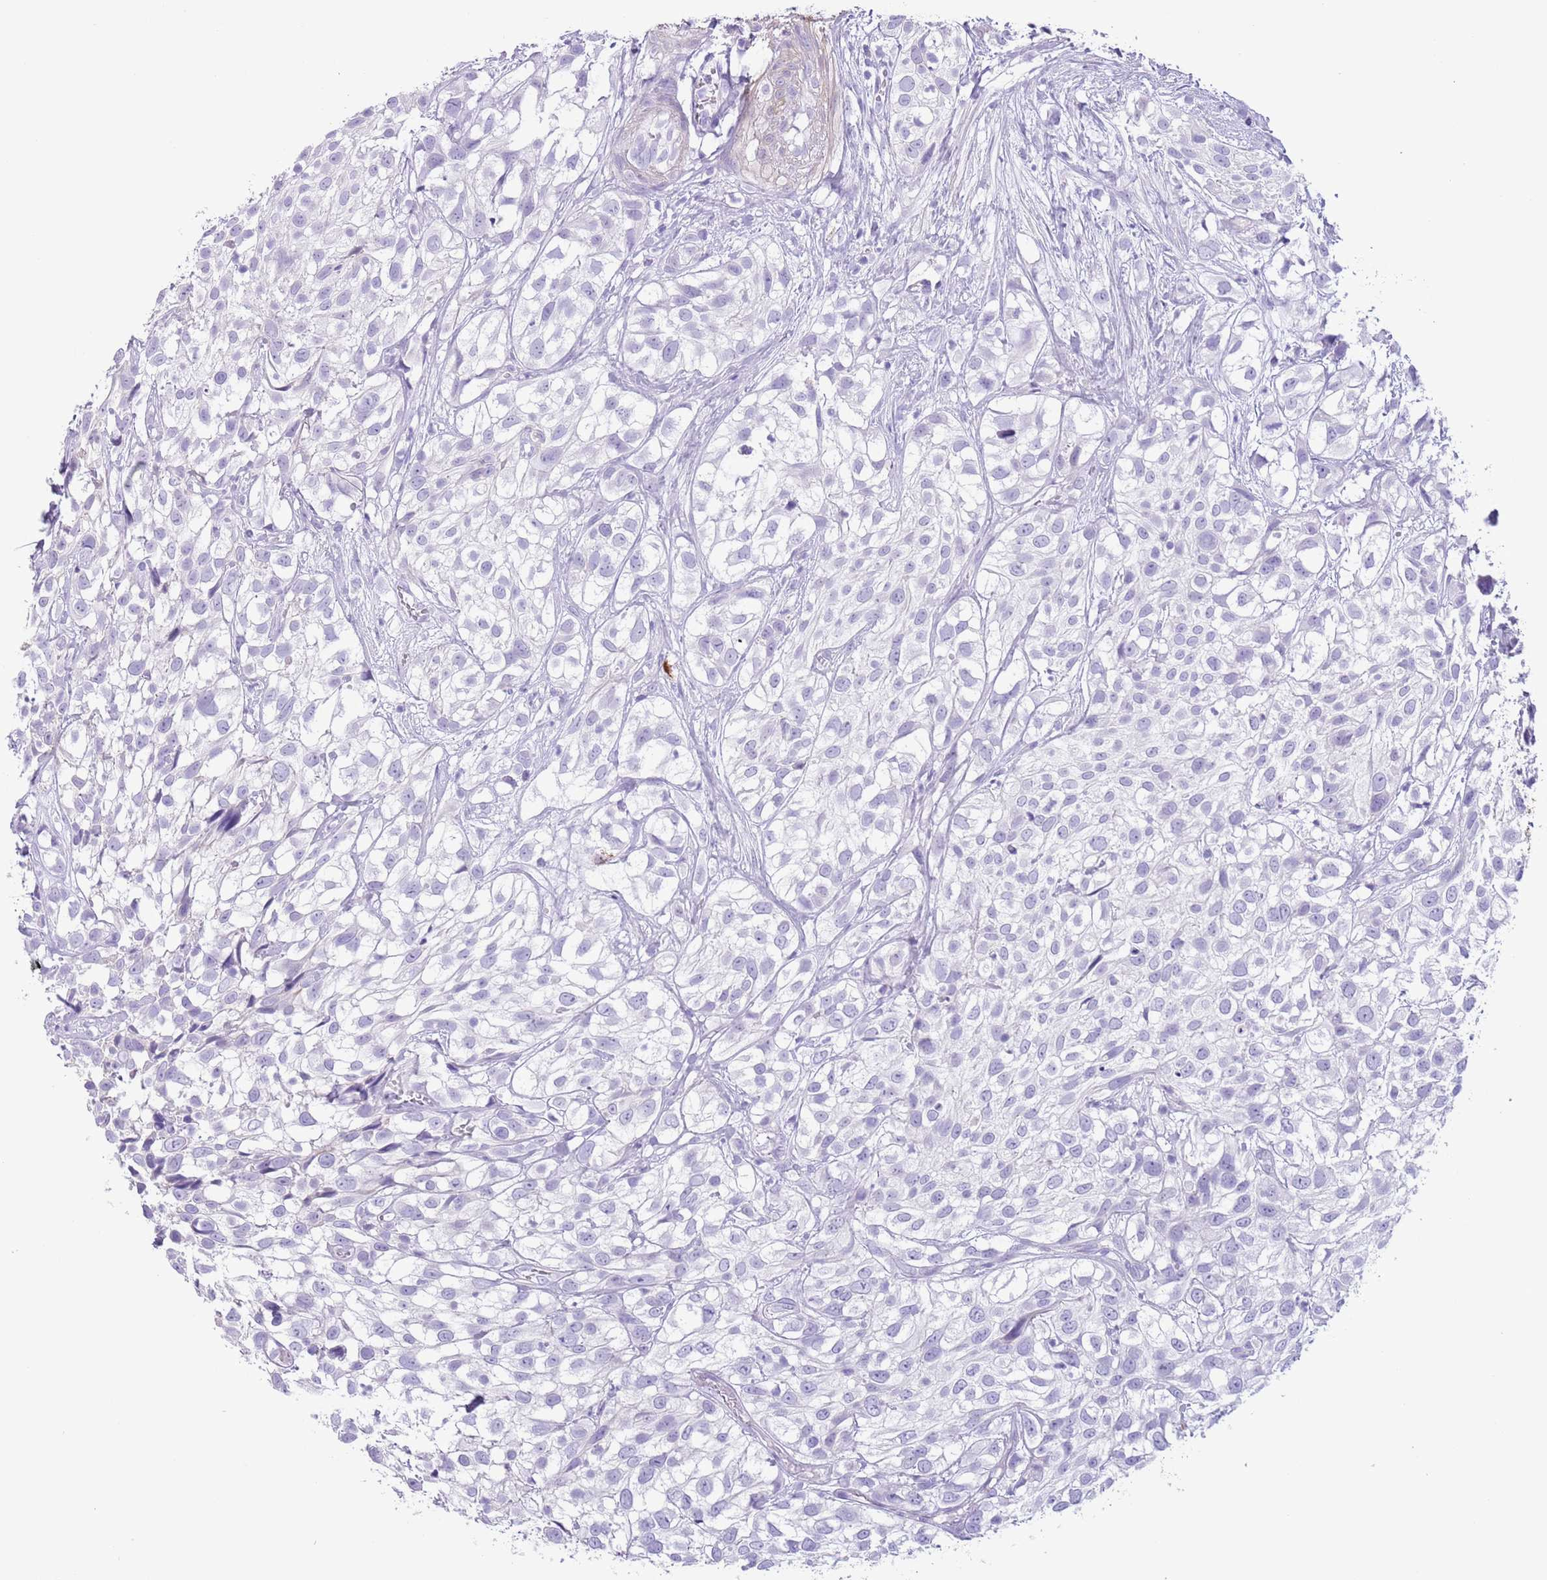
{"staining": {"intensity": "negative", "quantity": "none", "location": "none"}, "tissue": "urothelial cancer", "cell_type": "Tumor cells", "image_type": "cancer", "snomed": [{"axis": "morphology", "description": "Urothelial carcinoma, High grade"}, {"axis": "topography", "description": "Urinary bladder"}], "caption": "Urothelial carcinoma (high-grade) was stained to show a protein in brown. There is no significant positivity in tumor cells.", "gene": "SLC7A14", "patient": {"sex": "male", "age": 56}}